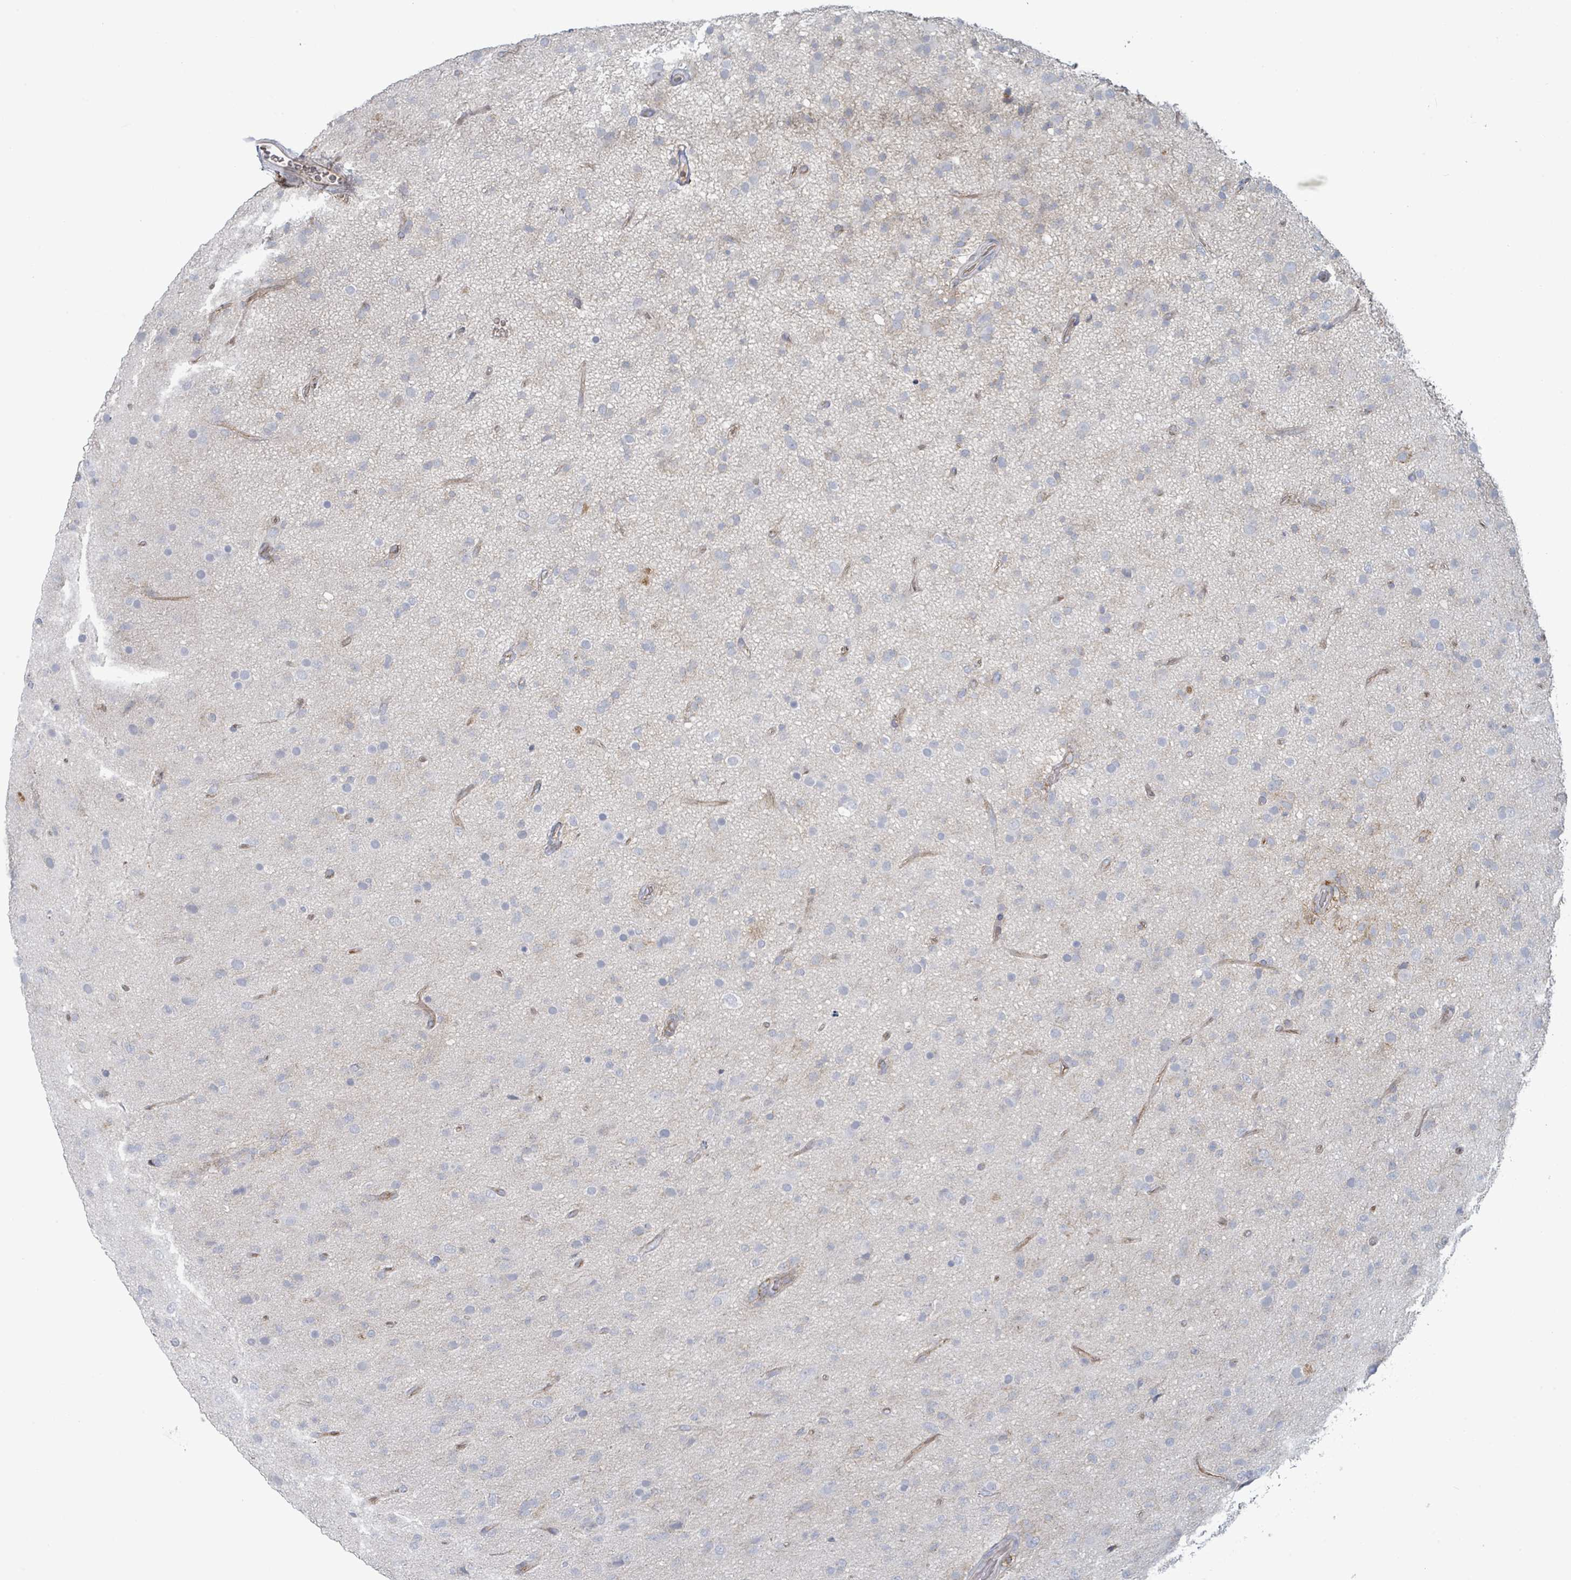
{"staining": {"intensity": "negative", "quantity": "none", "location": "none"}, "tissue": "glioma", "cell_type": "Tumor cells", "image_type": "cancer", "snomed": [{"axis": "morphology", "description": "Glioma, malignant, Low grade"}, {"axis": "topography", "description": "Brain"}], "caption": "The image reveals no staining of tumor cells in malignant glioma (low-grade).", "gene": "TNFRSF14", "patient": {"sex": "male", "age": 65}}